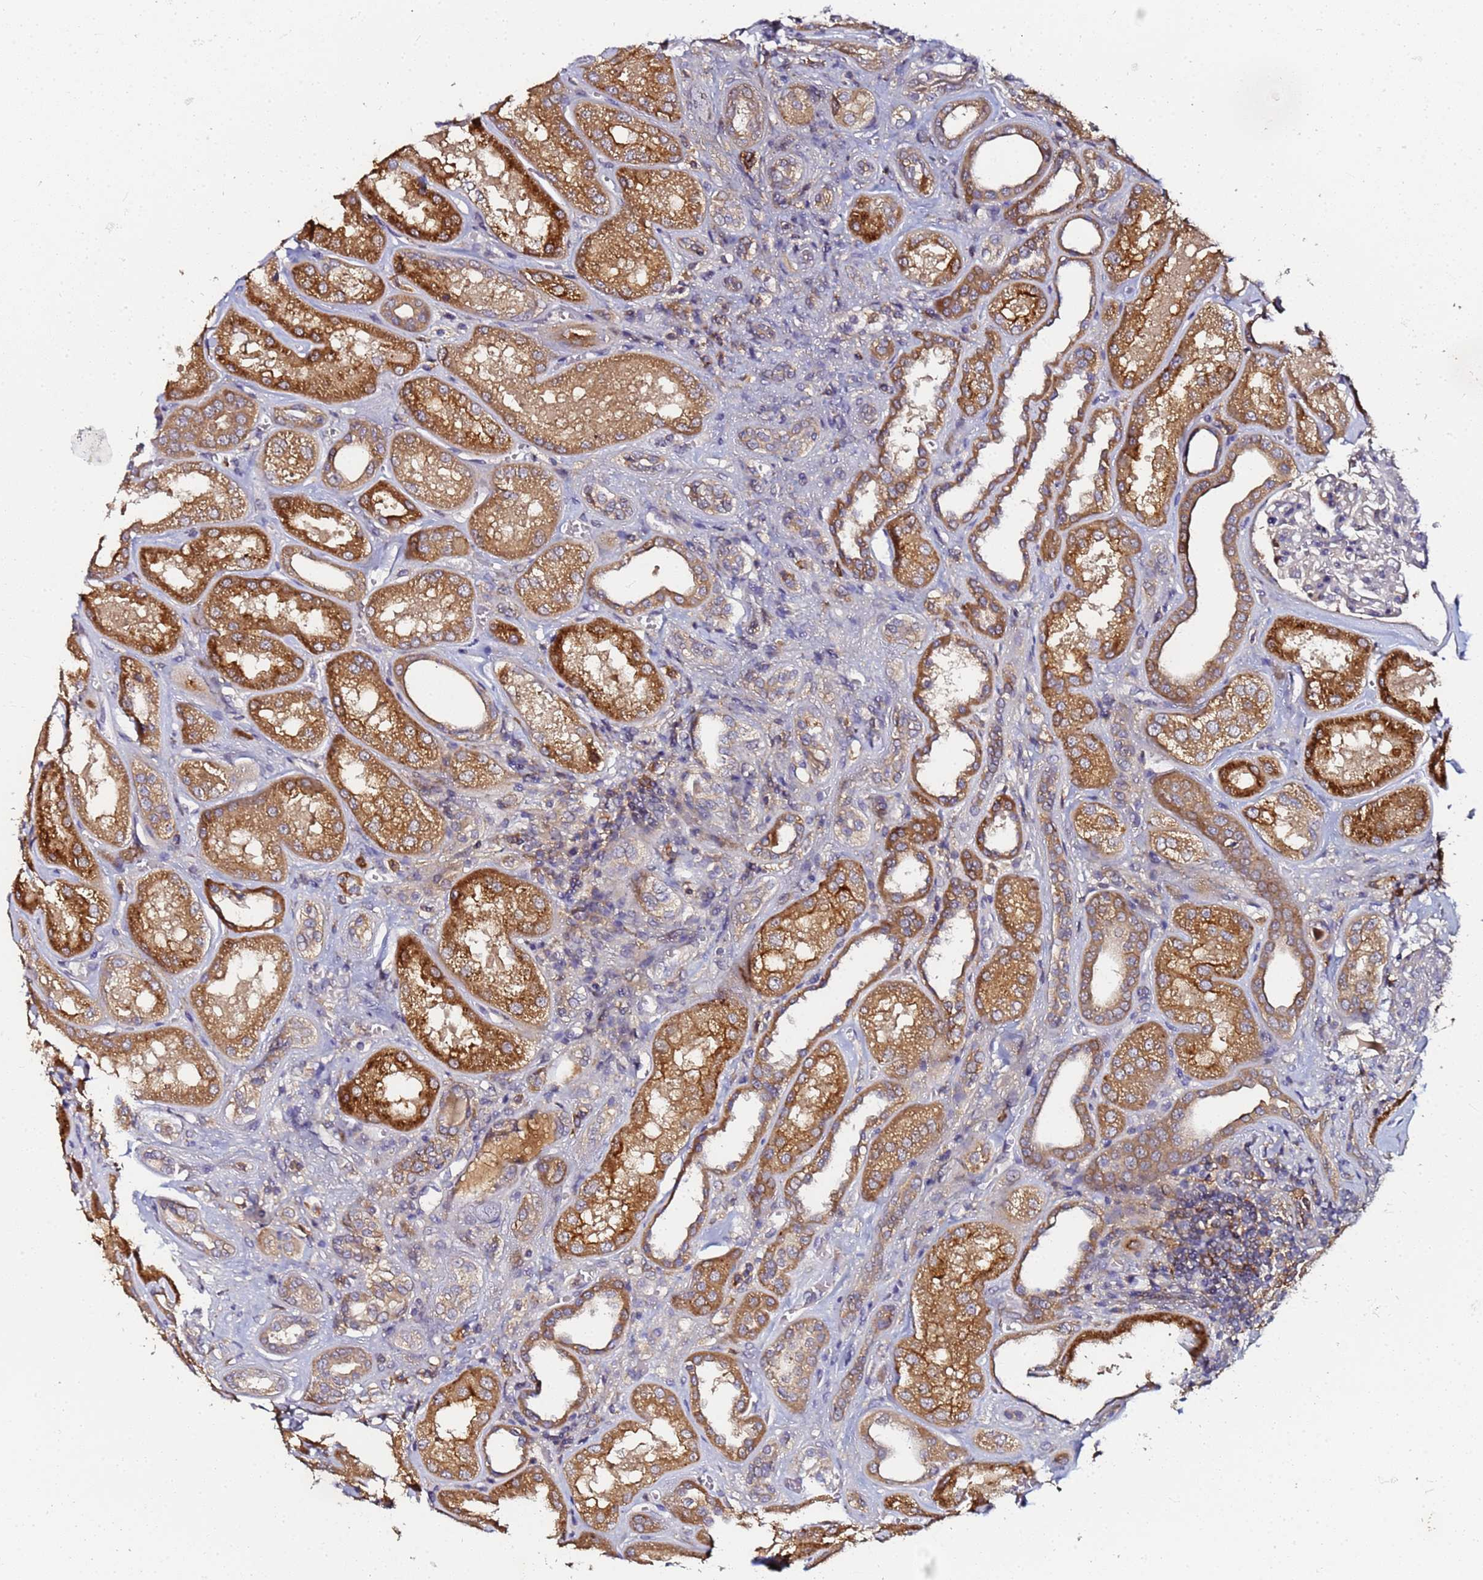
{"staining": {"intensity": "negative", "quantity": "none", "location": "none"}, "tissue": "kidney", "cell_type": "Cells in glomeruli", "image_type": "normal", "snomed": [{"axis": "morphology", "description": "Normal tissue, NOS"}, {"axis": "morphology", "description": "Adenocarcinoma, NOS"}, {"axis": "topography", "description": "Kidney"}], "caption": "A high-resolution photomicrograph shows immunohistochemistry (IHC) staining of normal kidney, which demonstrates no significant staining in cells in glomeruli. (Immunohistochemistry (ihc), brightfield microscopy, high magnification).", "gene": "LRRC69", "patient": {"sex": "female", "age": 68}}